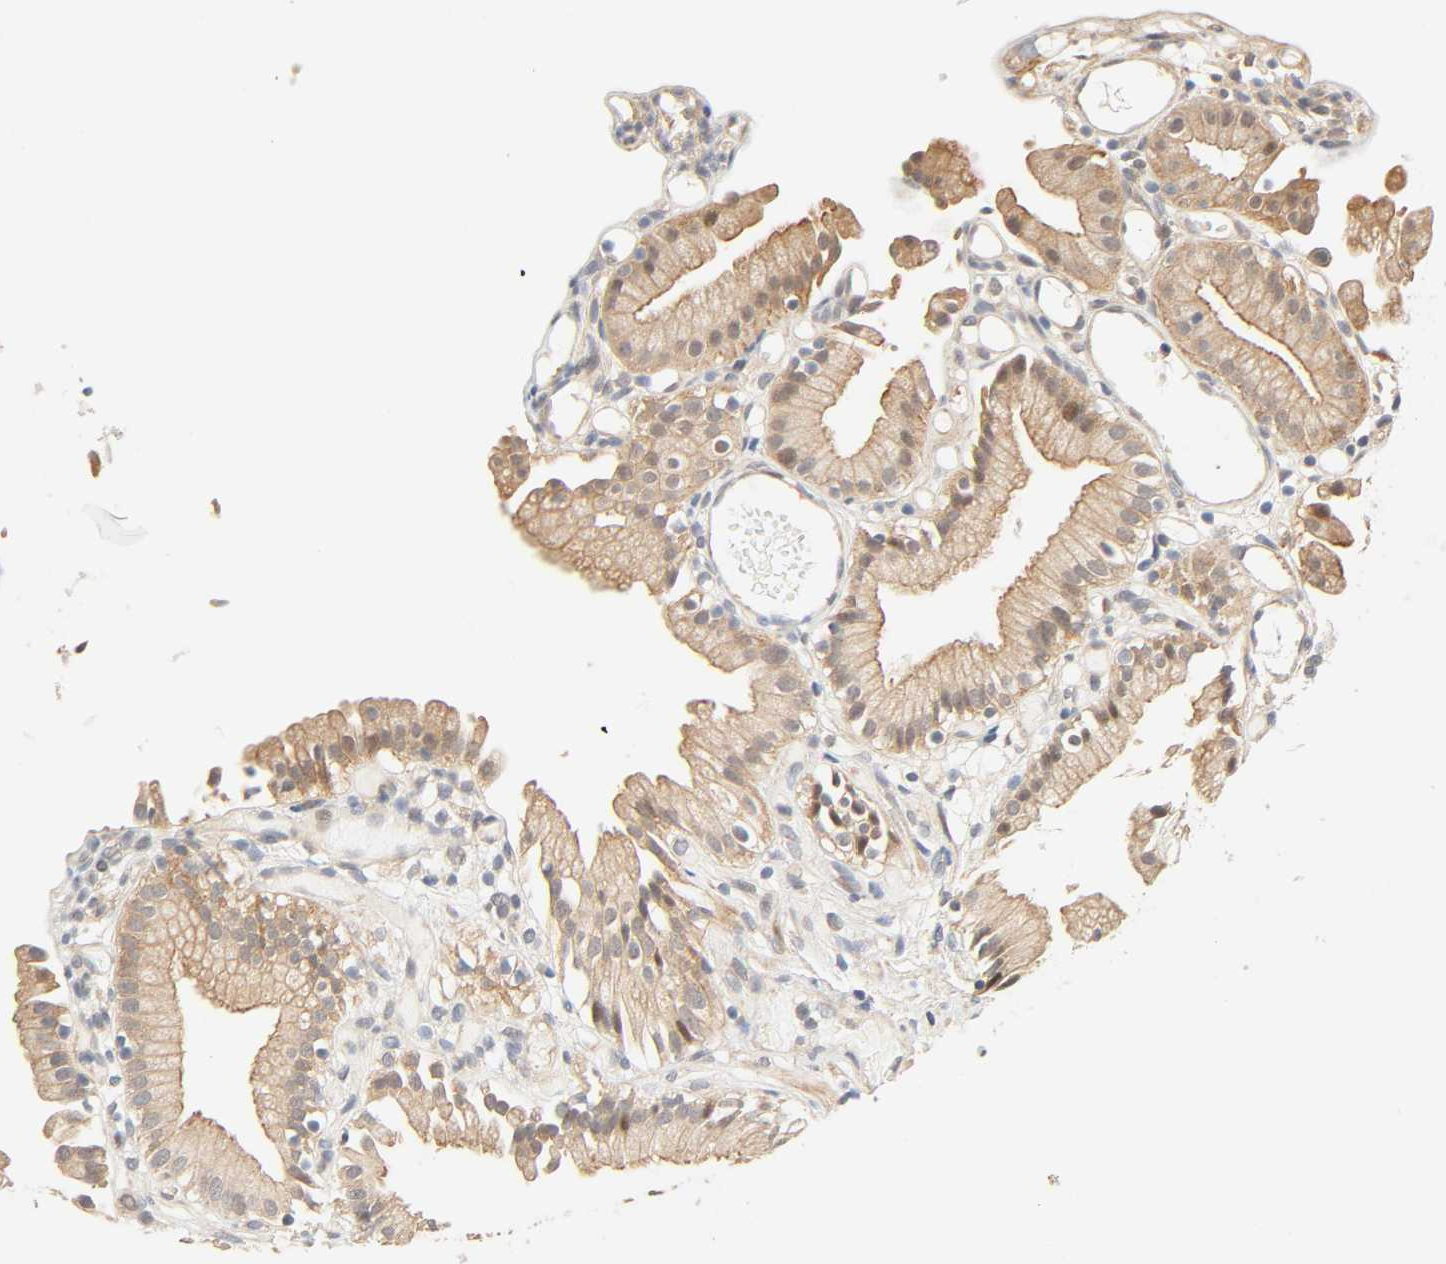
{"staining": {"intensity": "moderate", "quantity": ">75%", "location": "cytoplasmic/membranous"}, "tissue": "gallbladder", "cell_type": "Glandular cells", "image_type": "normal", "snomed": [{"axis": "morphology", "description": "Normal tissue, NOS"}, {"axis": "topography", "description": "Gallbladder"}], "caption": "An immunohistochemistry histopathology image of unremarkable tissue is shown. Protein staining in brown shows moderate cytoplasmic/membranous positivity in gallbladder within glandular cells. (DAB IHC with brightfield microscopy, high magnification).", "gene": "CACNA1G", "patient": {"sex": "male", "age": 65}}